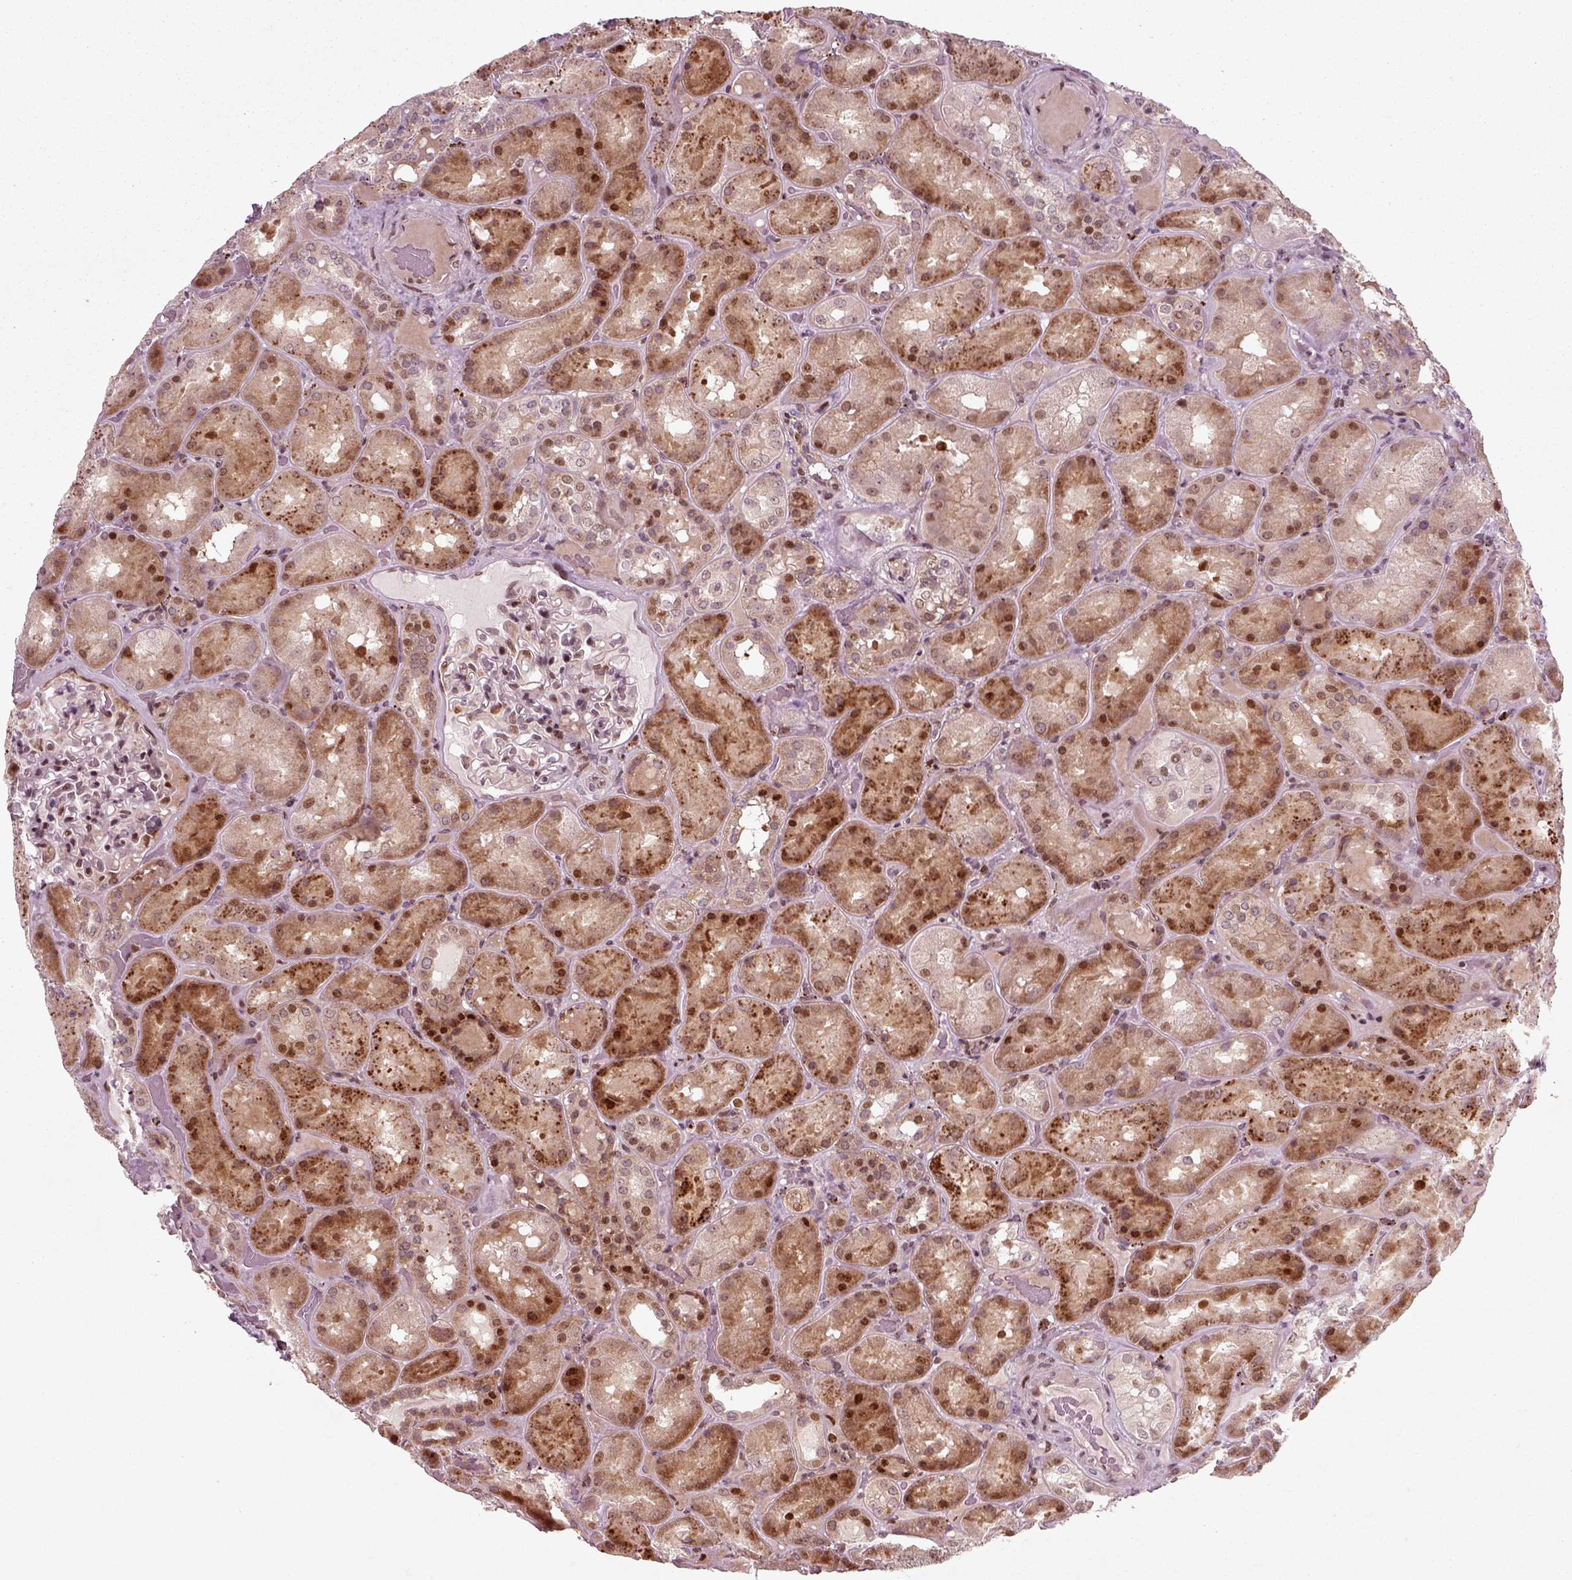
{"staining": {"intensity": "moderate", "quantity": "<25%", "location": "nuclear"}, "tissue": "kidney", "cell_type": "Cells in glomeruli", "image_type": "normal", "snomed": [{"axis": "morphology", "description": "Normal tissue, NOS"}, {"axis": "topography", "description": "Kidney"}], "caption": "The image demonstrates a brown stain indicating the presence of a protein in the nuclear of cells in glomeruli in kidney. Nuclei are stained in blue.", "gene": "CDC14A", "patient": {"sex": "male", "age": 73}}